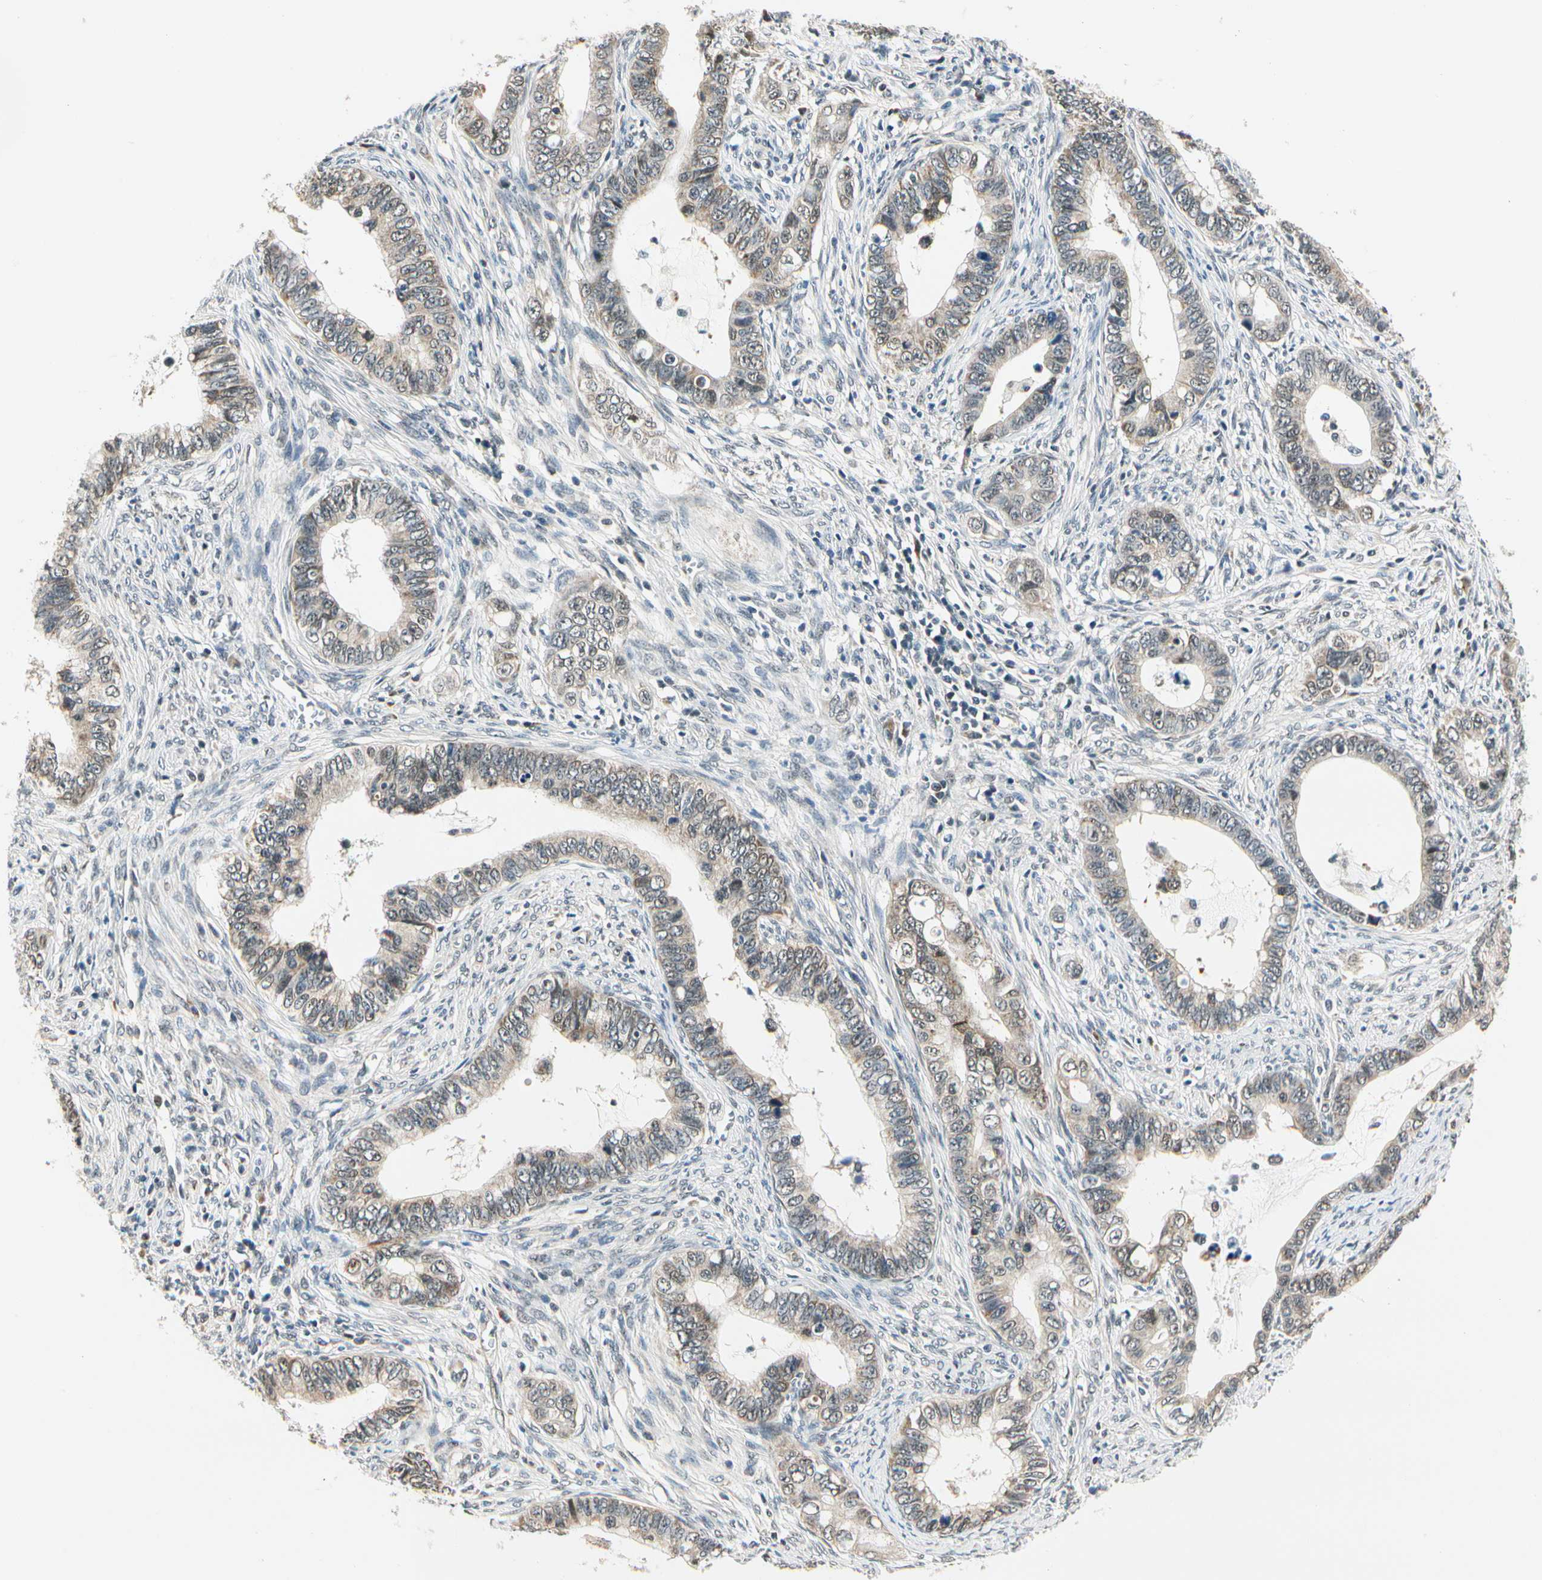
{"staining": {"intensity": "weak", "quantity": "25%-75%", "location": "cytoplasmic/membranous"}, "tissue": "cervical cancer", "cell_type": "Tumor cells", "image_type": "cancer", "snomed": [{"axis": "morphology", "description": "Adenocarcinoma, NOS"}, {"axis": "topography", "description": "Cervix"}], "caption": "Immunohistochemistry of human adenocarcinoma (cervical) demonstrates low levels of weak cytoplasmic/membranous staining in approximately 25%-75% of tumor cells.", "gene": "PDK2", "patient": {"sex": "female", "age": 44}}